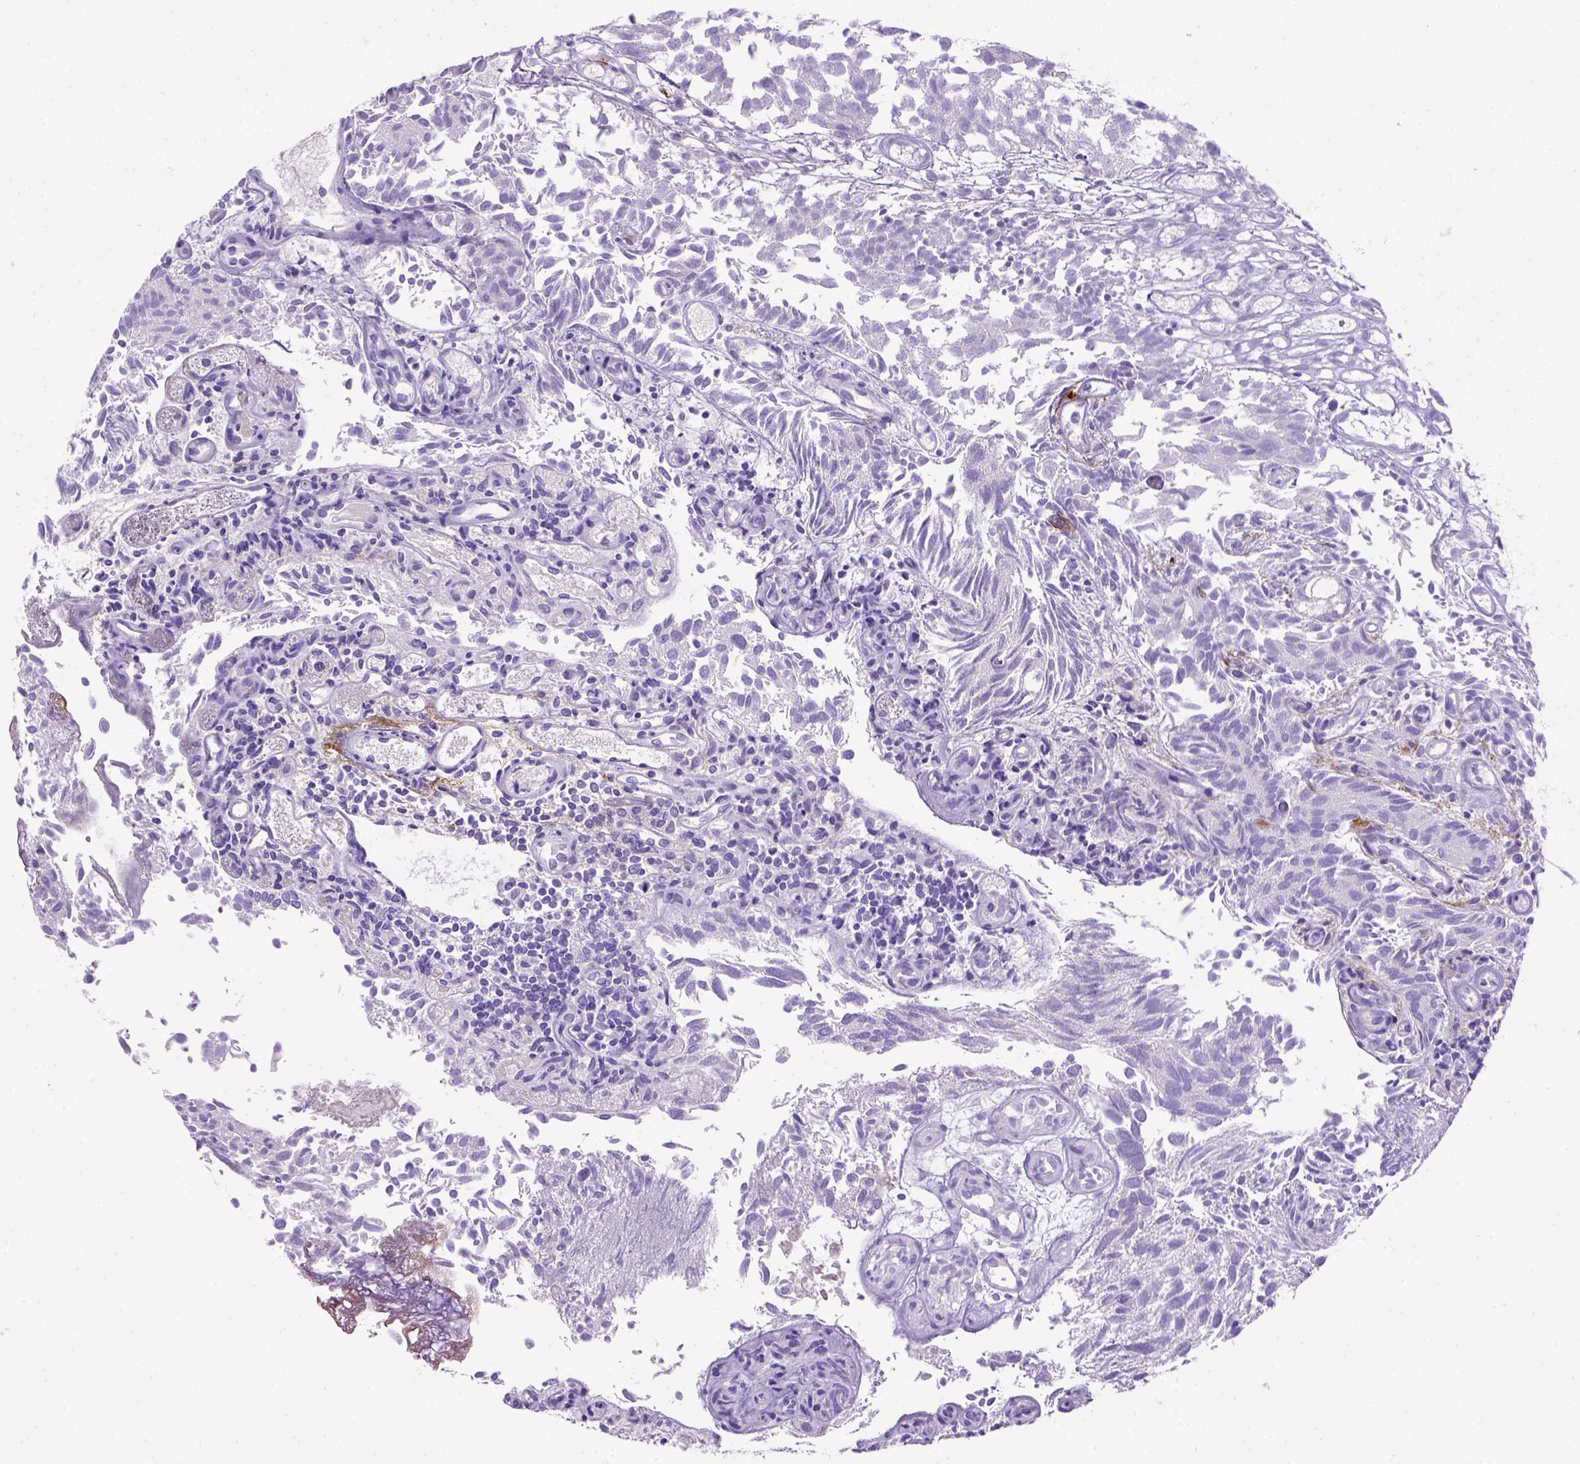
{"staining": {"intensity": "negative", "quantity": "none", "location": "none"}, "tissue": "urothelial cancer", "cell_type": "Tumor cells", "image_type": "cancer", "snomed": [{"axis": "morphology", "description": "Urothelial carcinoma, Low grade"}, {"axis": "topography", "description": "Urinary bladder"}], "caption": "Human urothelial cancer stained for a protein using immunohistochemistry (IHC) exhibits no positivity in tumor cells.", "gene": "SIRPD", "patient": {"sex": "male", "age": 70}}